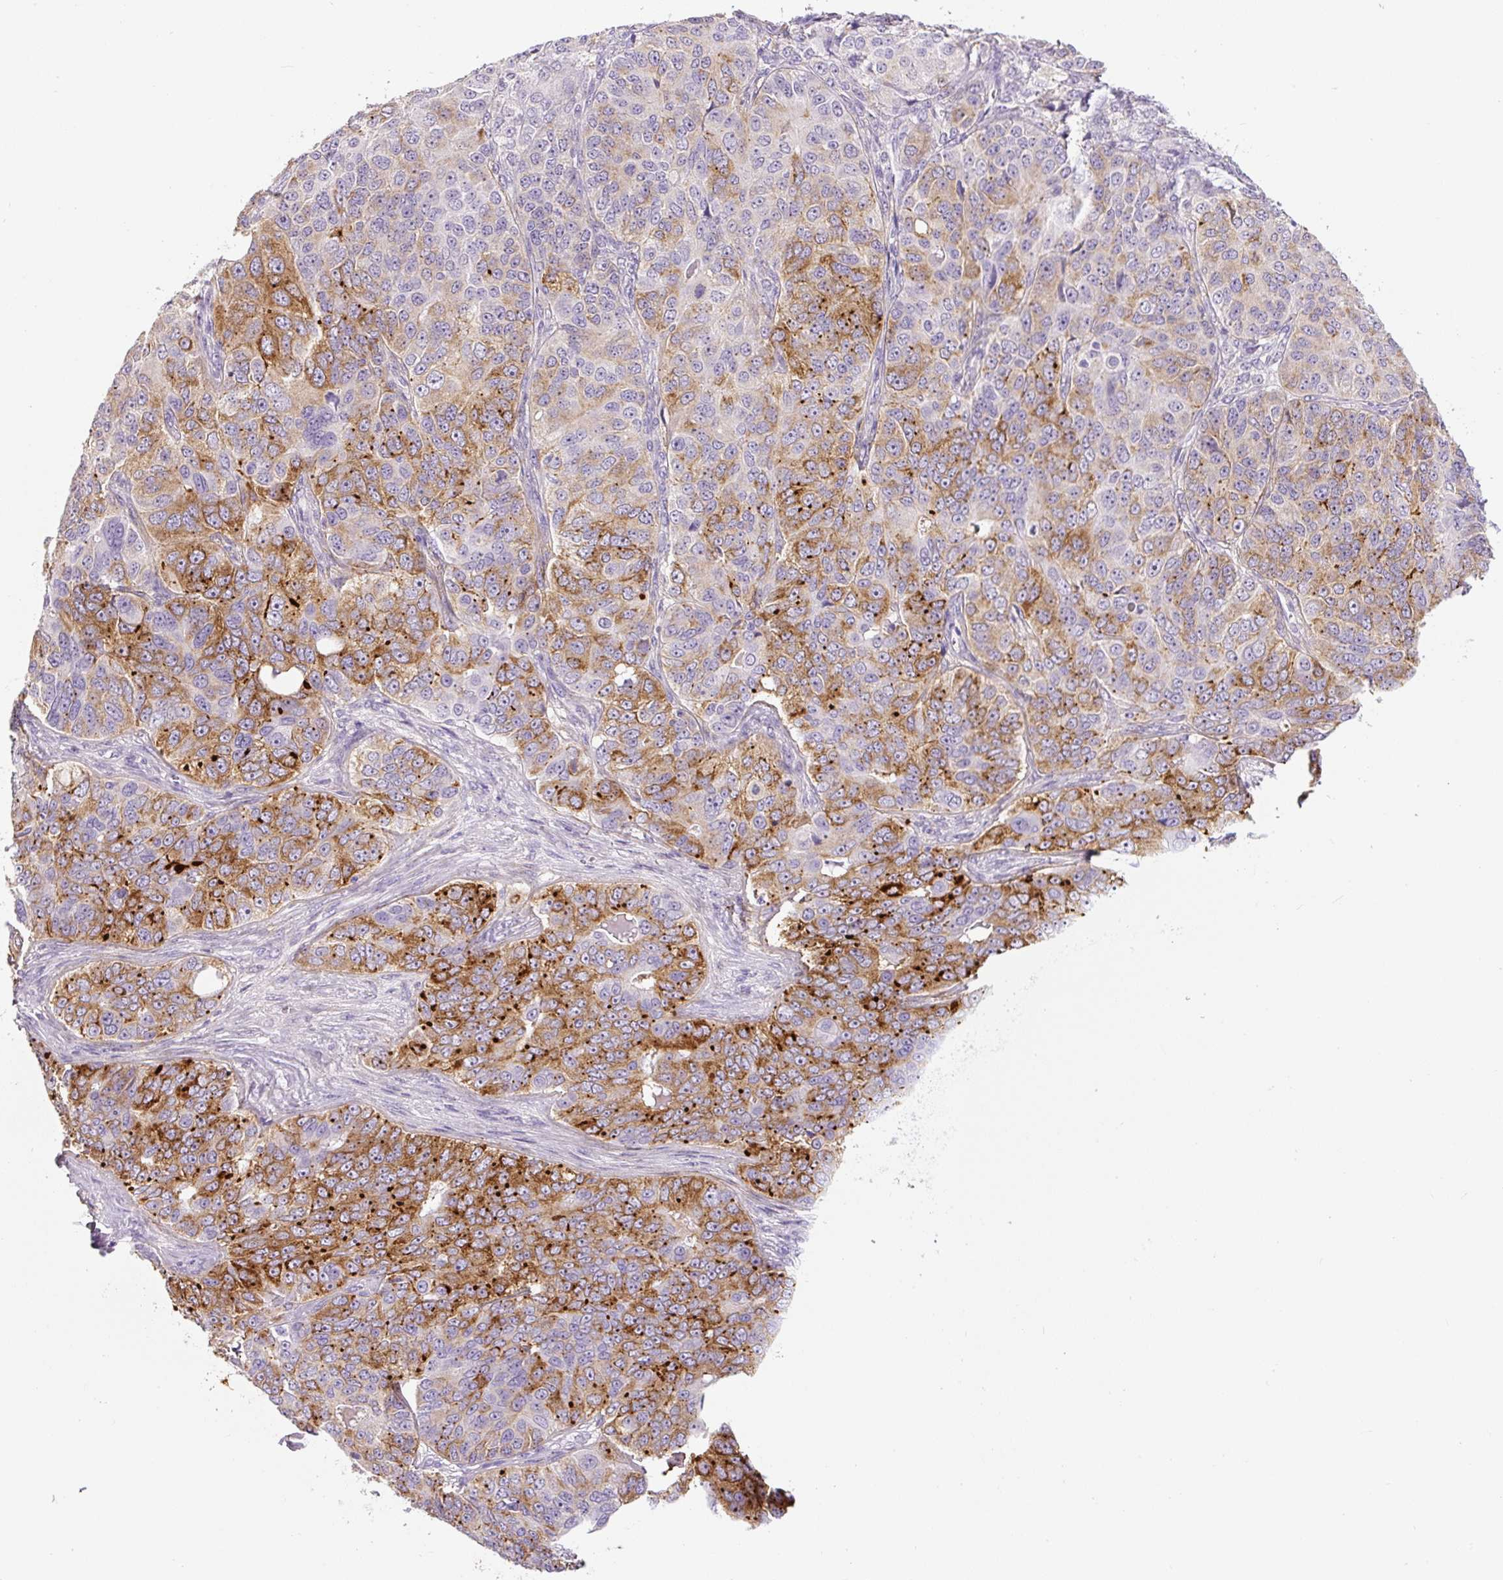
{"staining": {"intensity": "moderate", "quantity": "25%-75%", "location": "cytoplasmic/membranous"}, "tissue": "ovarian cancer", "cell_type": "Tumor cells", "image_type": "cancer", "snomed": [{"axis": "morphology", "description": "Carcinoma, endometroid"}, {"axis": "topography", "description": "Ovary"}], "caption": "This photomicrograph shows immunohistochemistry (IHC) staining of human endometroid carcinoma (ovarian), with medium moderate cytoplasmic/membranous expression in about 25%-75% of tumor cells.", "gene": "FBN1", "patient": {"sex": "female", "age": 51}}